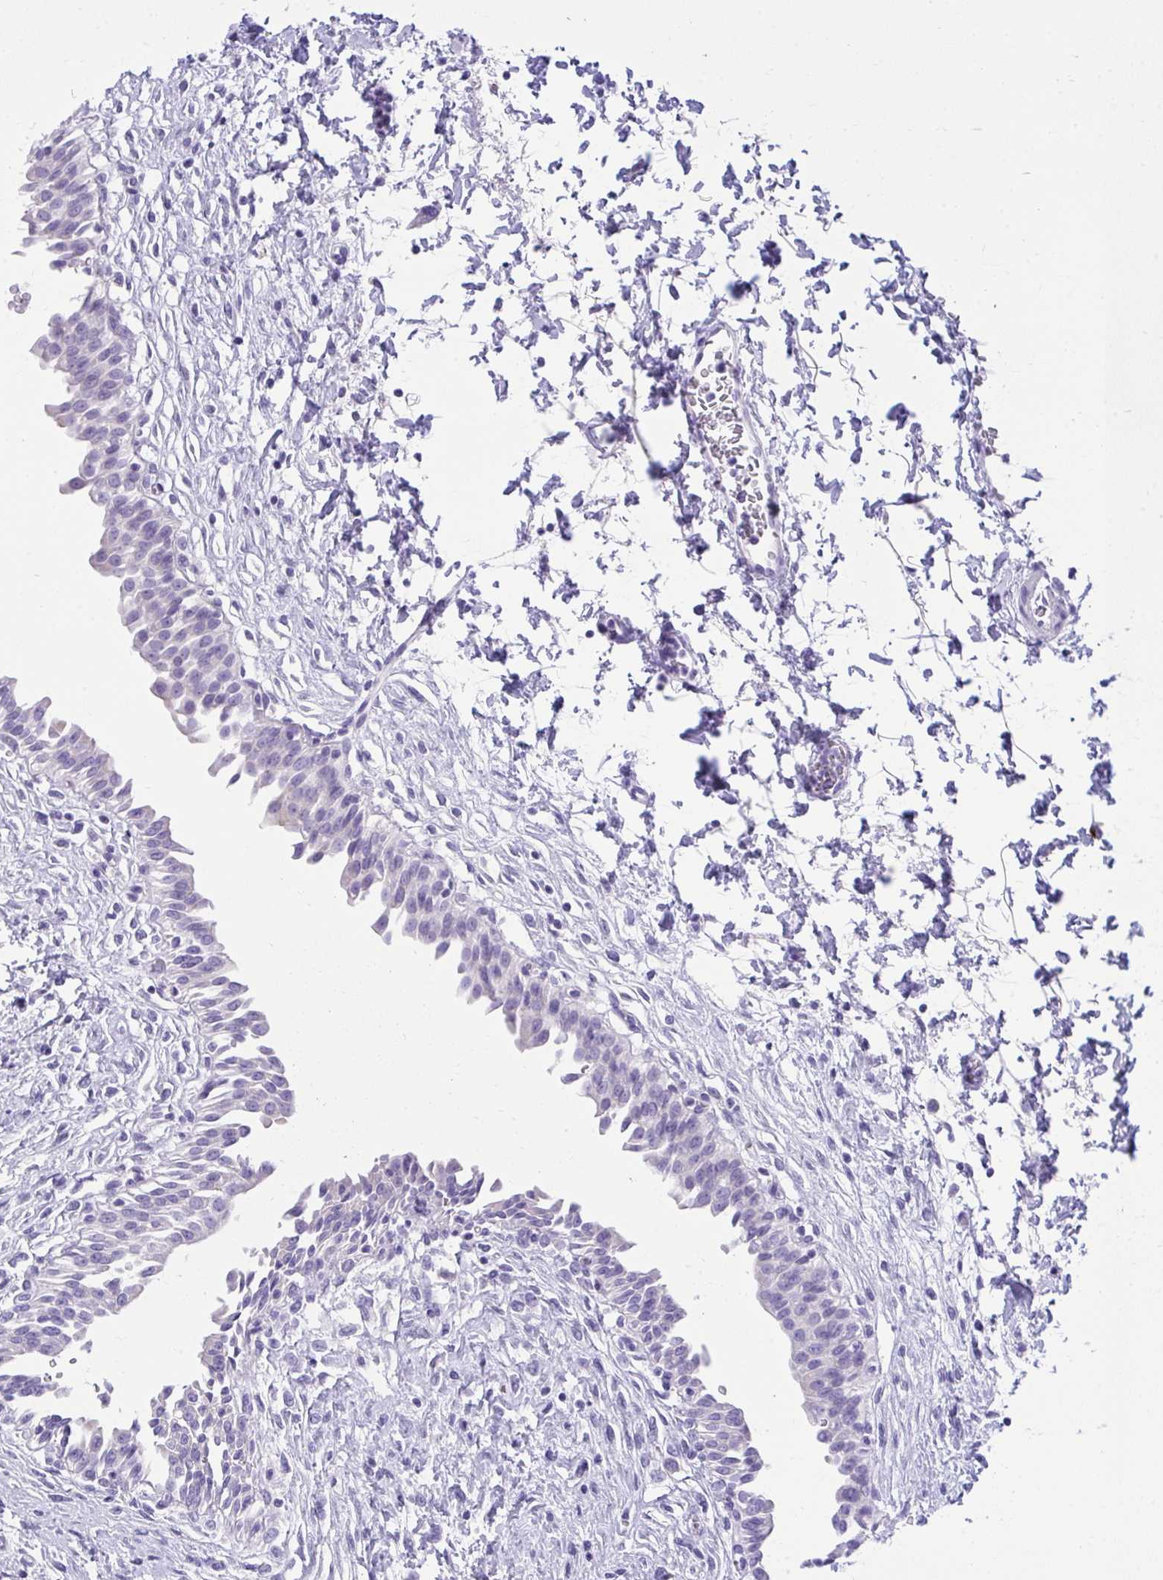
{"staining": {"intensity": "negative", "quantity": "none", "location": "none"}, "tissue": "urinary bladder", "cell_type": "Urothelial cells", "image_type": "normal", "snomed": [{"axis": "morphology", "description": "Normal tissue, NOS"}, {"axis": "topography", "description": "Urinary bladder"}], "caption": "A histopathology image of human urinary bladder is negative for staining in urothelial cells. Brightfield microscopy of IHC stained with DAB (3,3'-diaminobenzidine) (brown) and hematoxylin (blue), captured at high magnification.", "gene": "AIG1", "patient": {"sex": "male", "age": 37}}